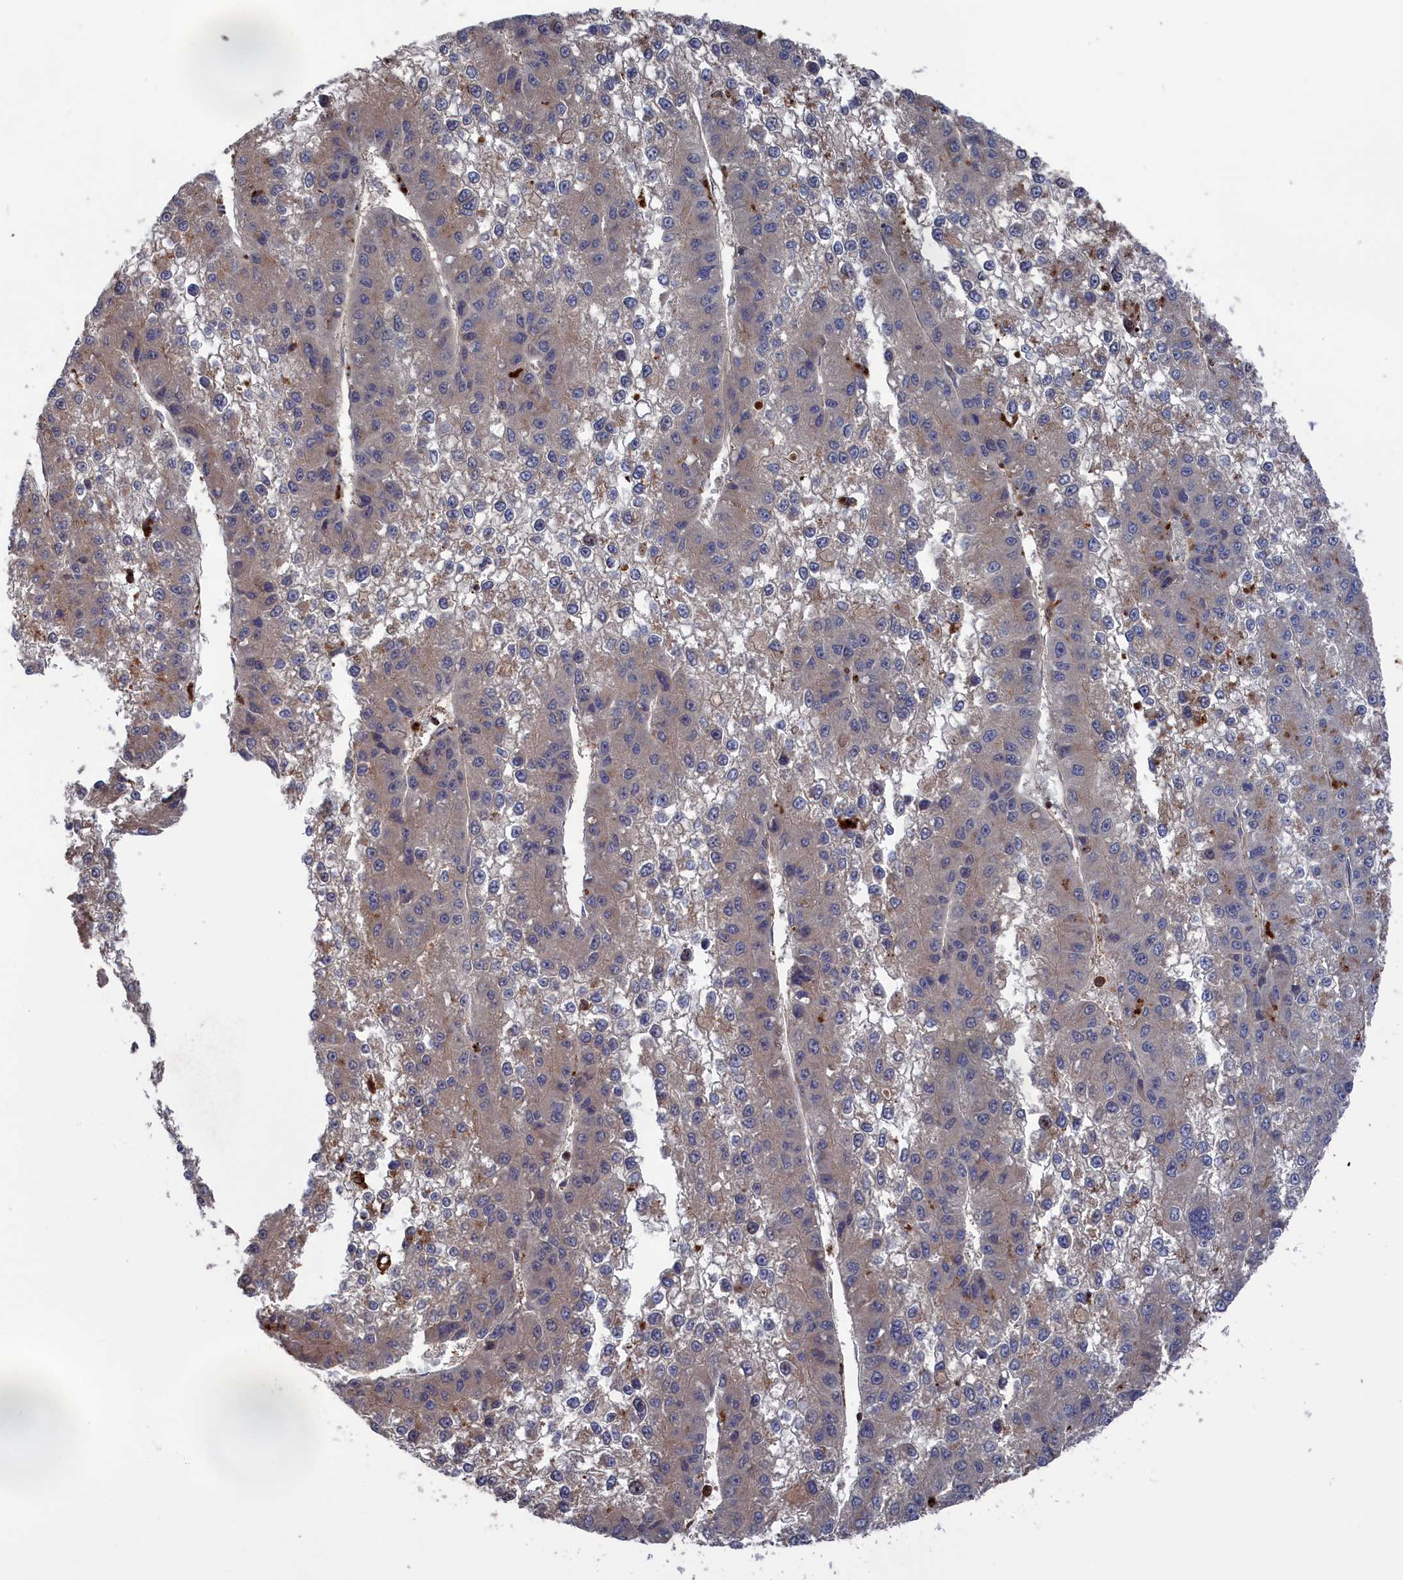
{"staining": {"intensity": "weak", "quantity": "<25%", "location": "cytoplasmic/membranous"}, "tissue": "liver cancer", "cell_type": "Tumor cells", "image_type": "cancer", "snomed": [{"axis": "morphology", "description": "Carcinoma, Hepatocellular, NOS"}, {"axis": "topography", "description": "Liver"}], "caption": "The immunohistochemistry (IHC) histopathology image has no significant staining in tumor cells of liver cancer (hepatocellular carcinoma) tissue. (DAB IHC with hematoxylin counter stain).", "gene": "PLA2G15", "patient": {"sex": "female", "age": 73}}